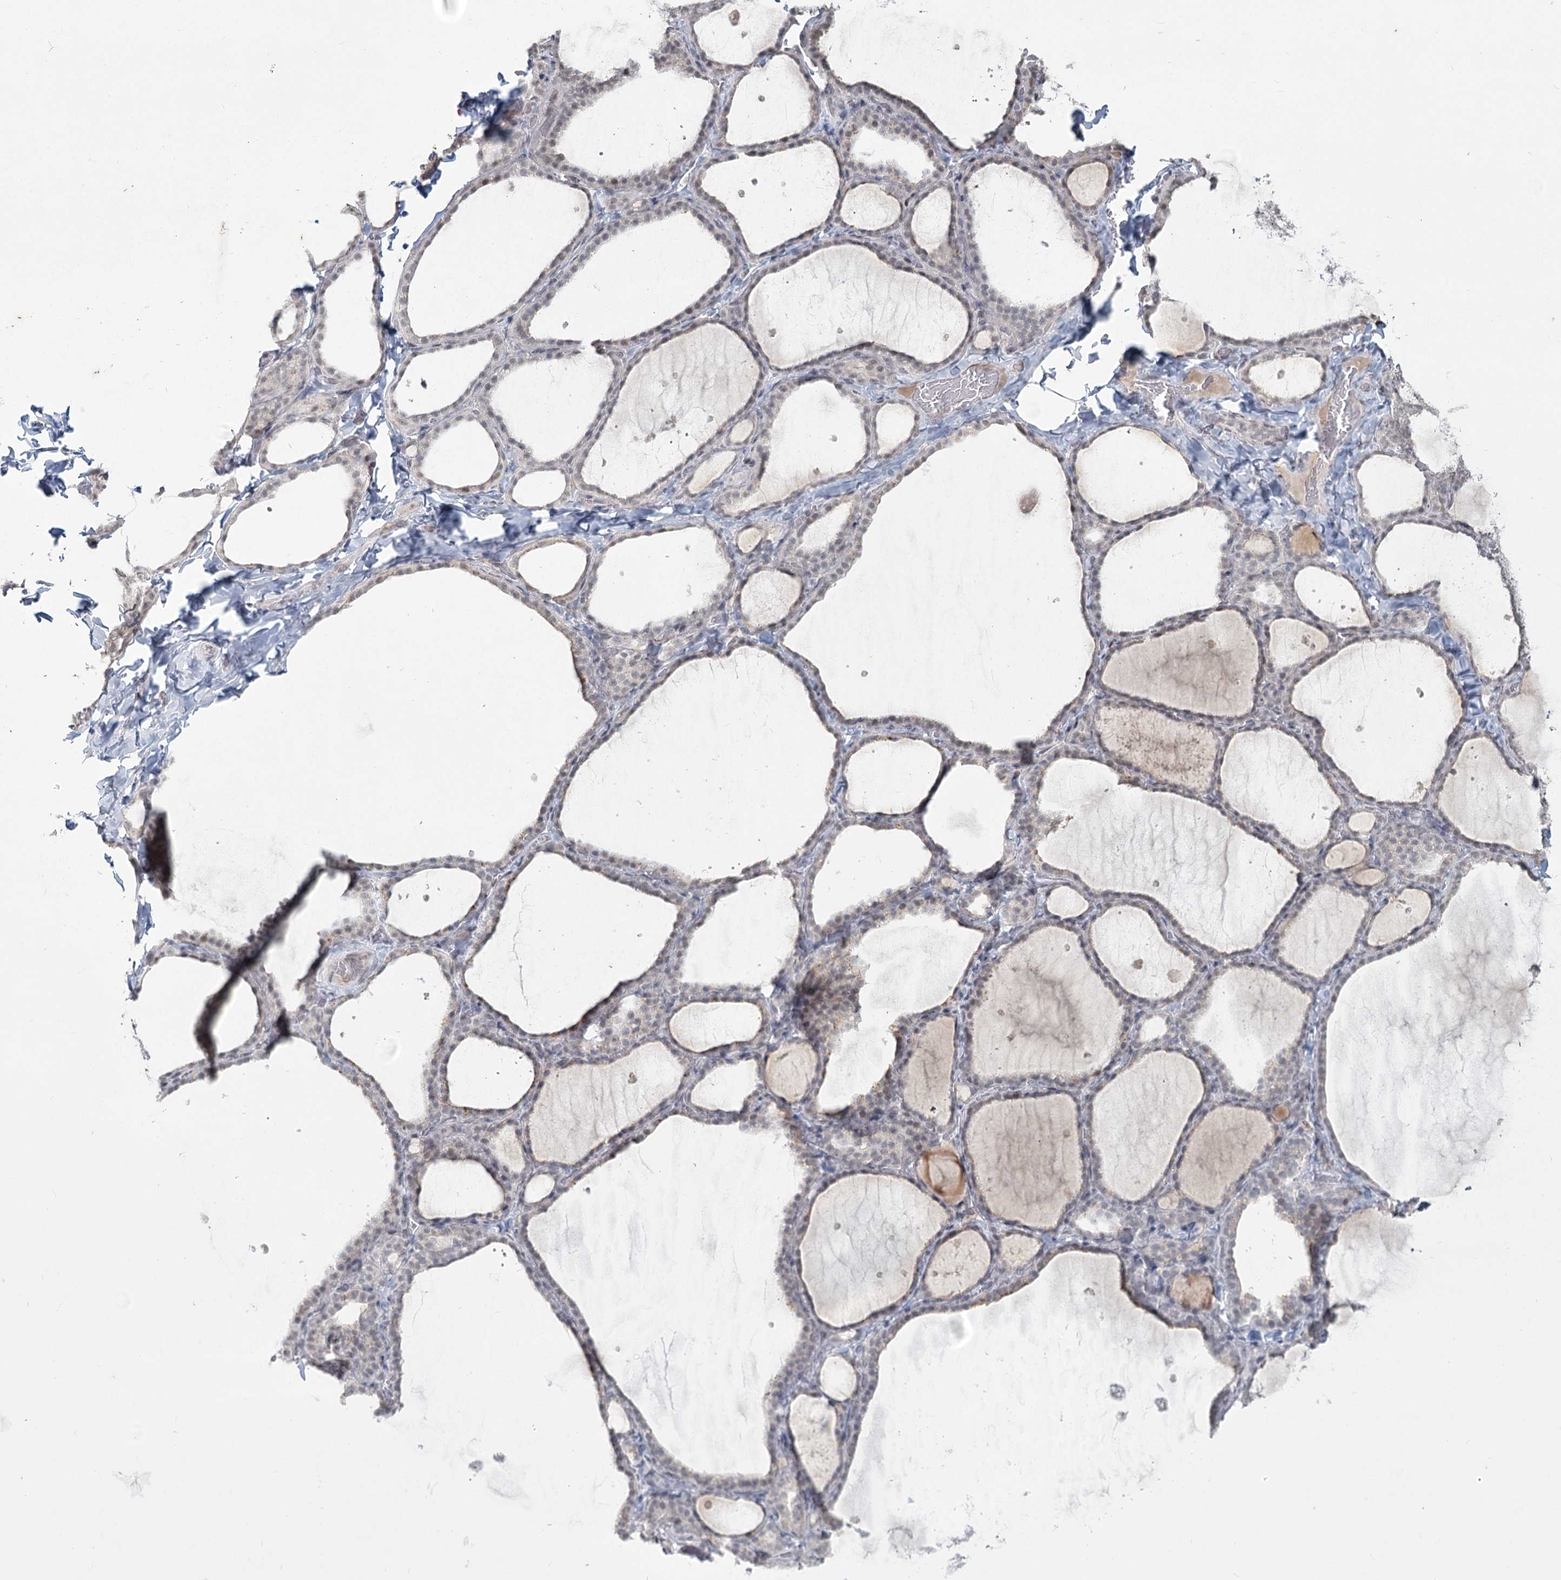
{"staining": {"intensity": "weak", "quantity": "<25%", "location": "cytoplasmic/membranous,nuclear"}, "tissue": "thyroid gland", "cell_type": "Glandular cells", "image_type": "normal", "snomed": [{"axis": "morphology", "description": "Normal tissue, NOS"}, {"axis": "topography", "description": "Thyroid gland"}], "caption": "This is an IHC image of normal human thyroid gland. There is no positivity in glandular cells.", "gene": "LY6G5C", "patient": {"sex": "female", "age": 22}}